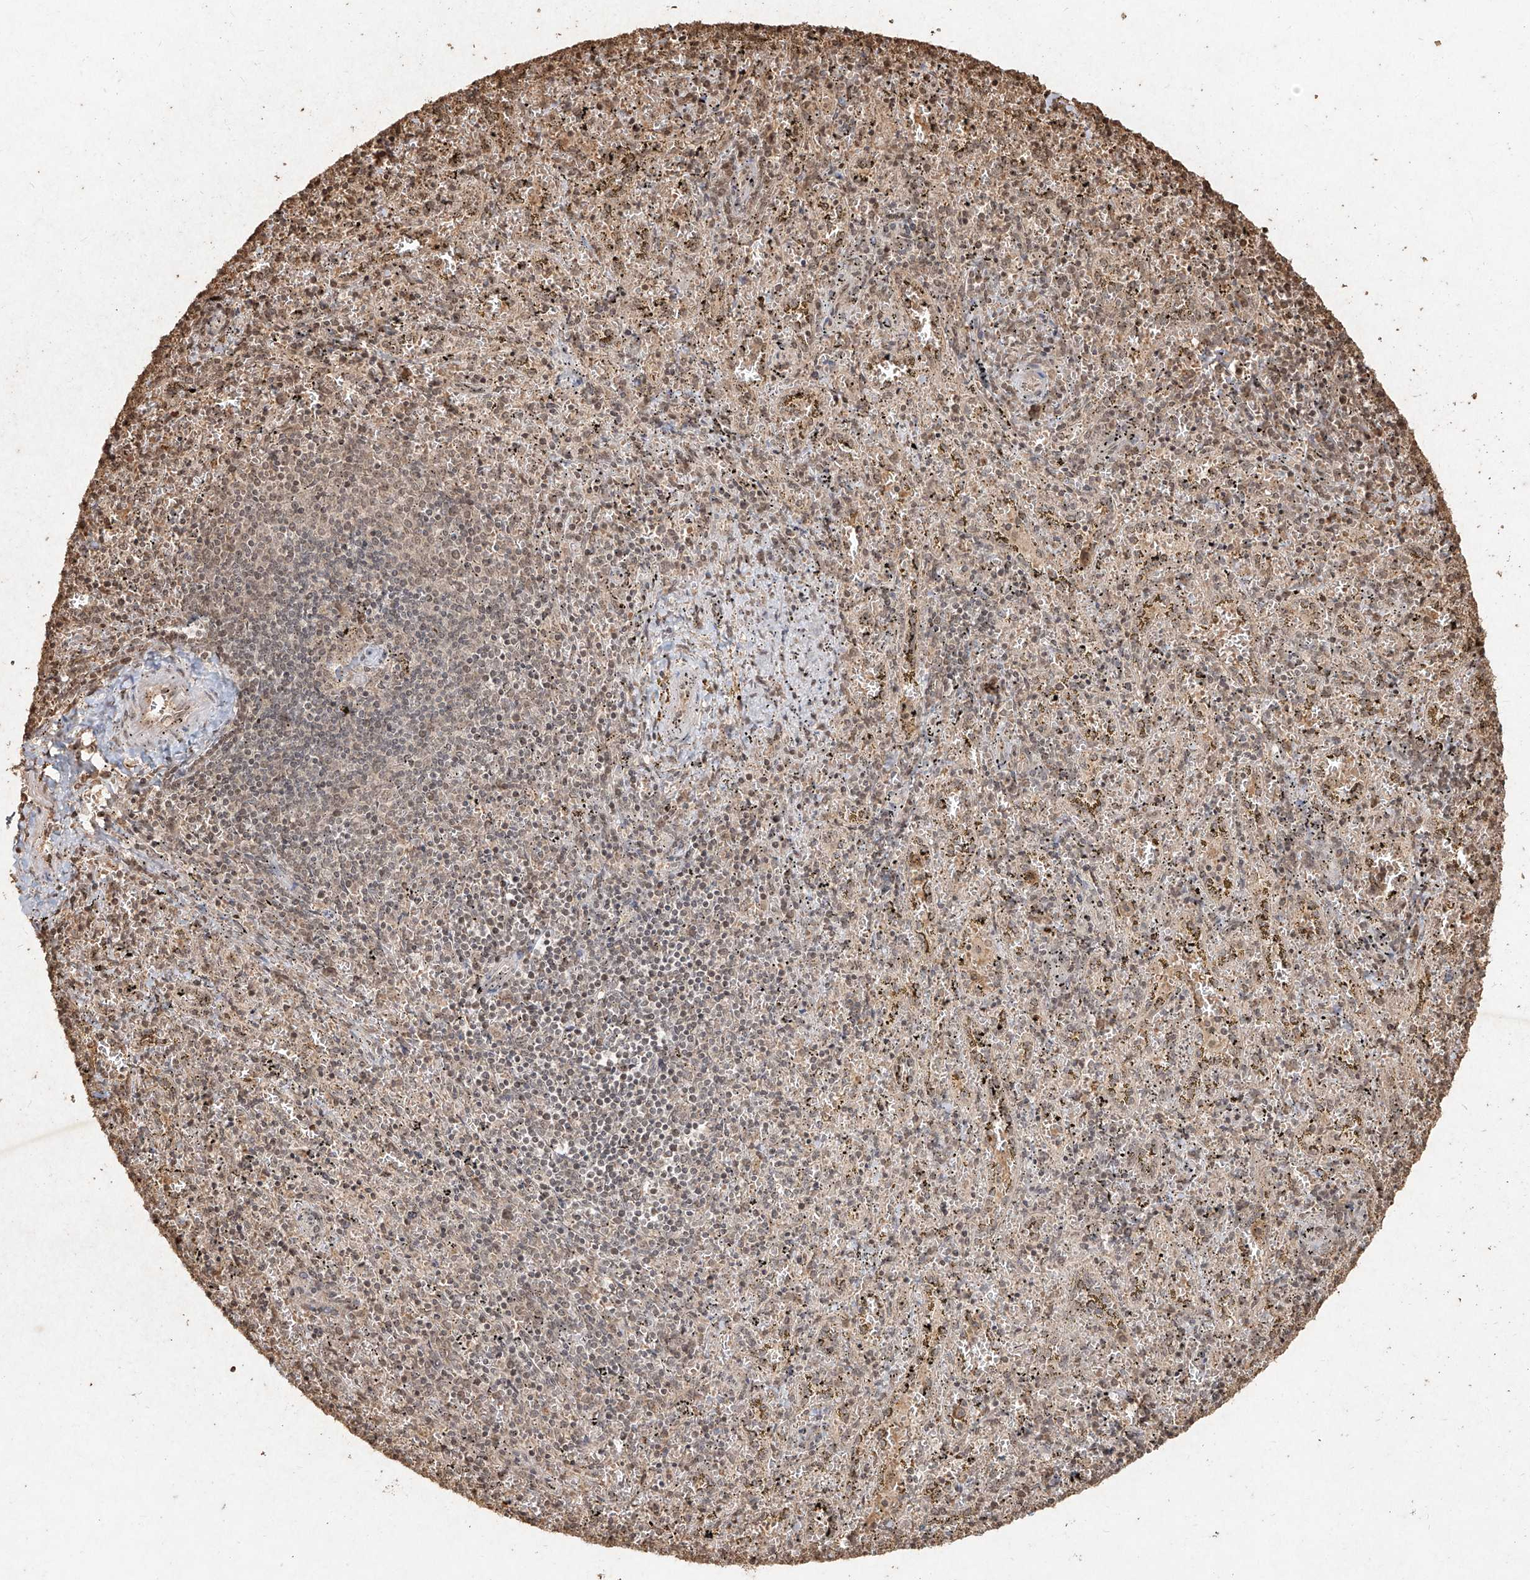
{"staining": {"intensity": "moderate", "quantity": "25%-75%", "location": "cytoplasmic/membranous,nuclear"}, "tissue": "spleen", "cell_type": "Cells in red pulp", "image_type": "normal", "snomed": [{"axis": "morphology", "description": "Normal tissue, NOS"}, {"axis": "topography", "description": "Spleen"}], "caption": "The micrograph demonstrates a brown stain indicating the presence of a protein in the cytoplasmic/membranous,nuclear of cells in red pulp in spleen. (DAB IHC, brown staining for protein, blue staining for nuclei).", "gene": "UBE2K", "patient": {"sex": "male", "age": 11}}